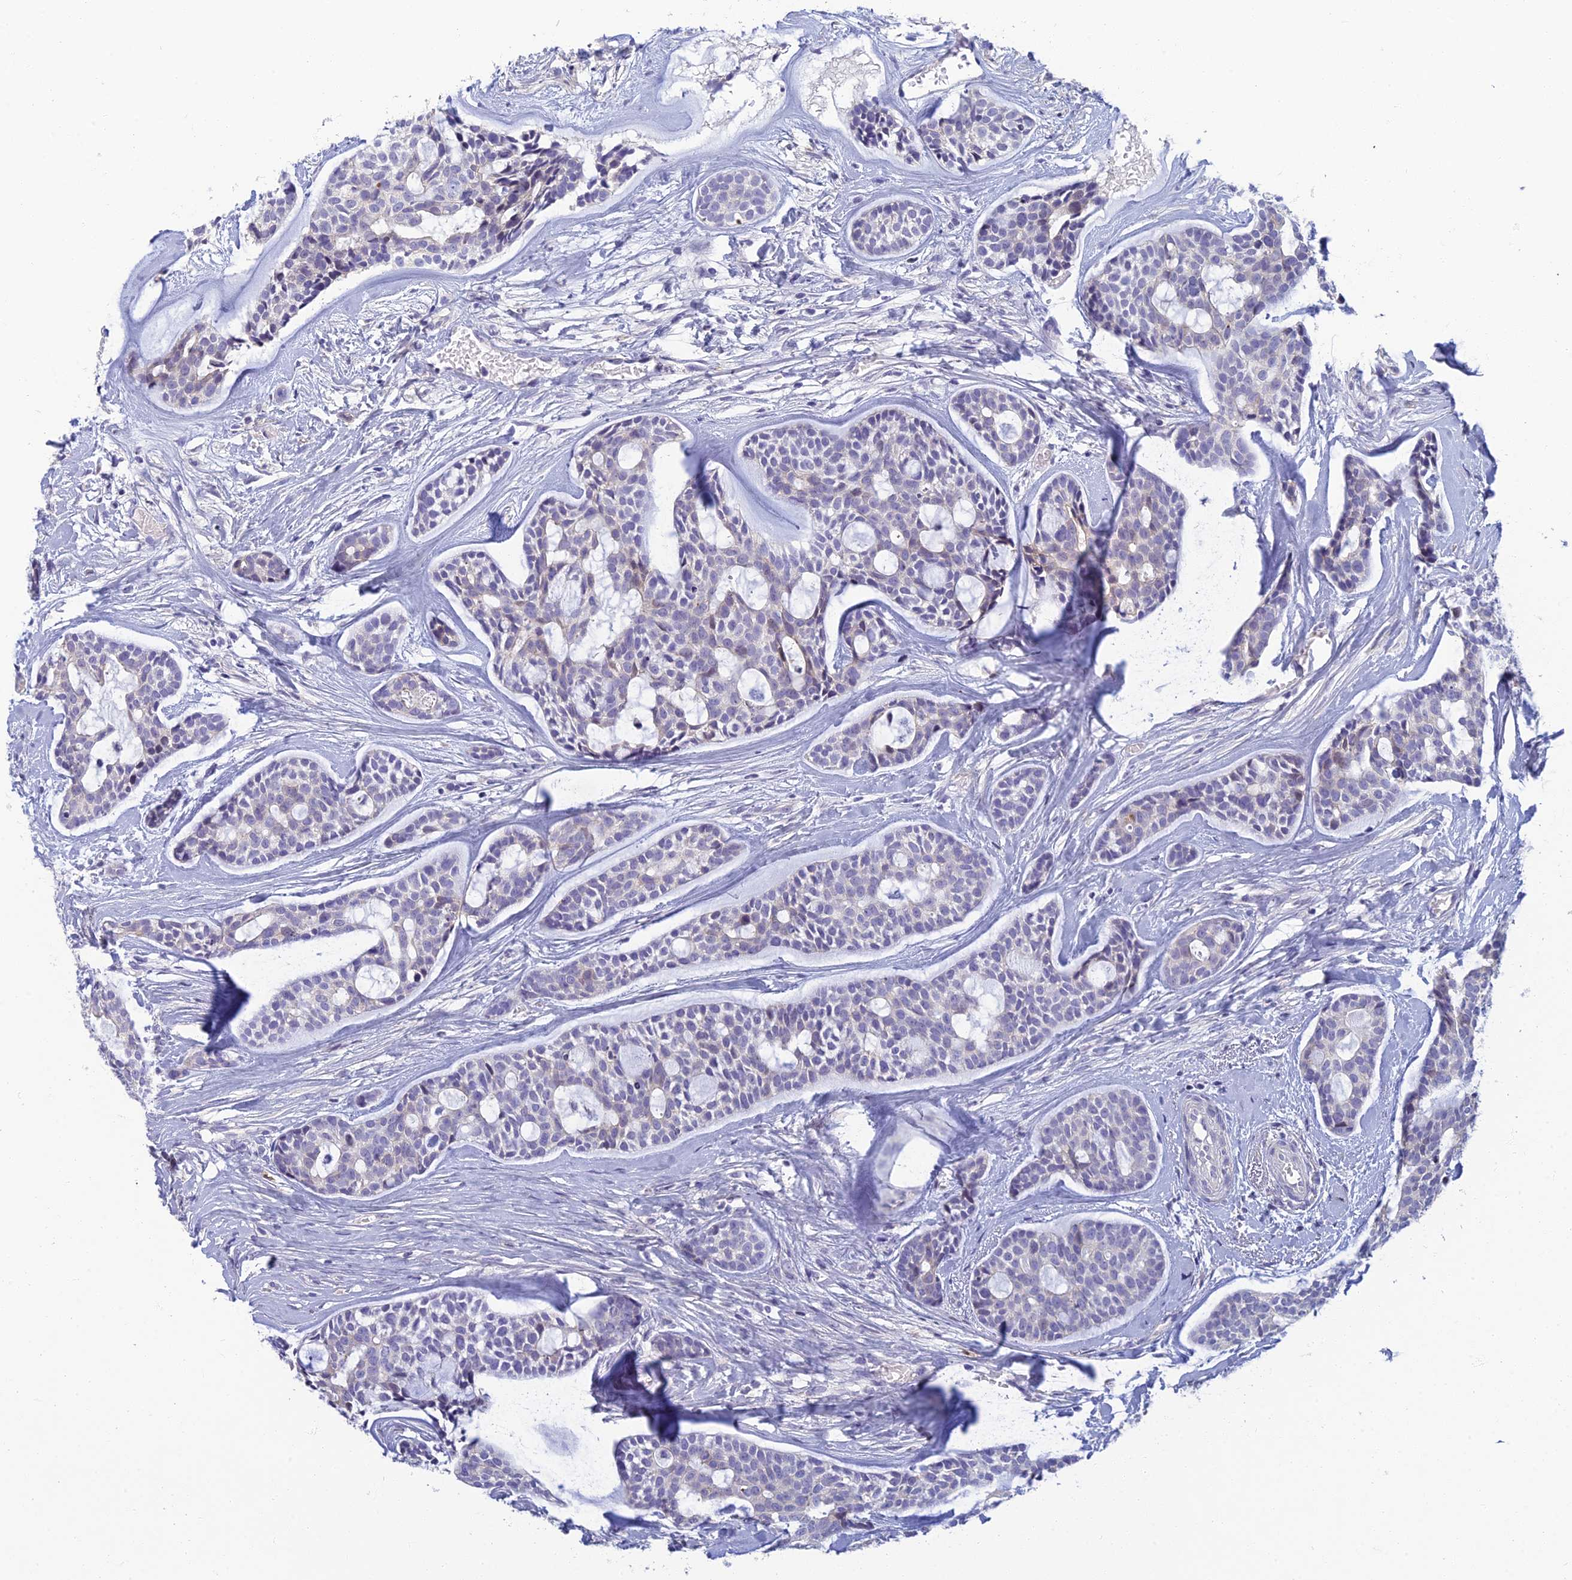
{"staining": {"intensity": "negative", "quantity": "none", "location": "none"}, "tissue": "head and neck cancer", "cell_type": "Tumor cells", "image_type": "cancer", "snomed": [{"axis": "morphology", "description": "Normal tissue, NOS"}, {"axis": "morphology", "description": "Adenocarcinoma, NOS"}, {"axis": "topography", "description": "Subcutis"}, {"axis": "topography", "description": "Nasopharynx"}, {"axis": "topography", "description": "Head-Neck"}], "caption": "Human head and neck adenocarcinoma stained for a protein using immunohistochemistry (IHC) shows no staining in tumor cells.", "gene": "NEURL1", "patient": {"sex": "female", "age": 73}}